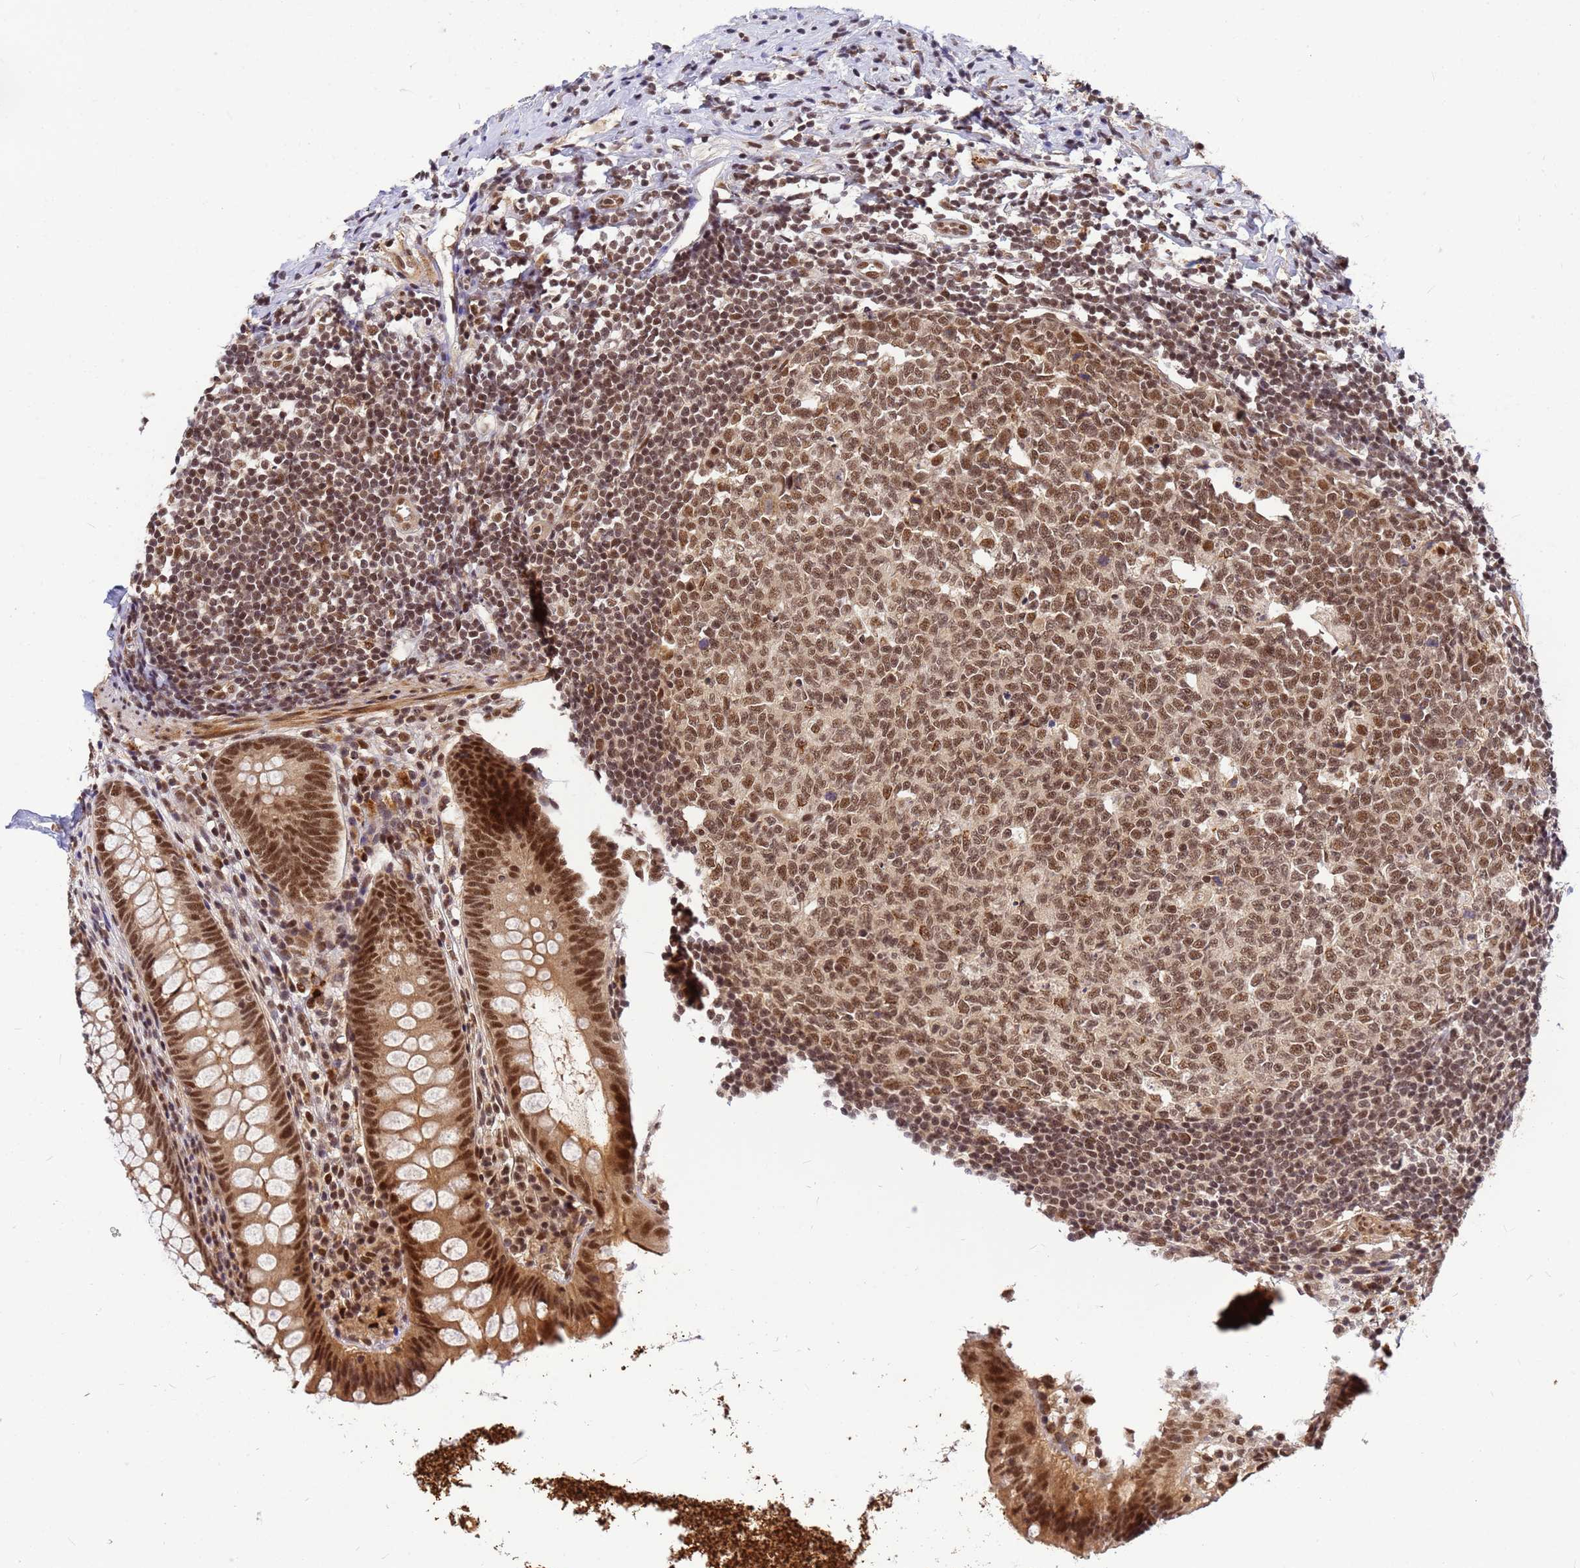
{"staining": {"intensity": "moderate", "quantity": ">75%", "location": "nuclear"}, "tissue": "appendix", "cell_type": "Glandular cells", "image_type": "normal", "snomed": [{"axis": "morphology", "description": "Normal tissue, NOS"}, {"axis": "topography", "description": "Appendix"}], "caption": "Protein expression analysis of unremarkable appendix shows moderate nuclear positivity in approximately >75% of glandular cells. (Brightfield microscopy of DAB IHC at high magnification).", "gene": "NCBP2", "patient": {"sex": "female", "age": 51}}